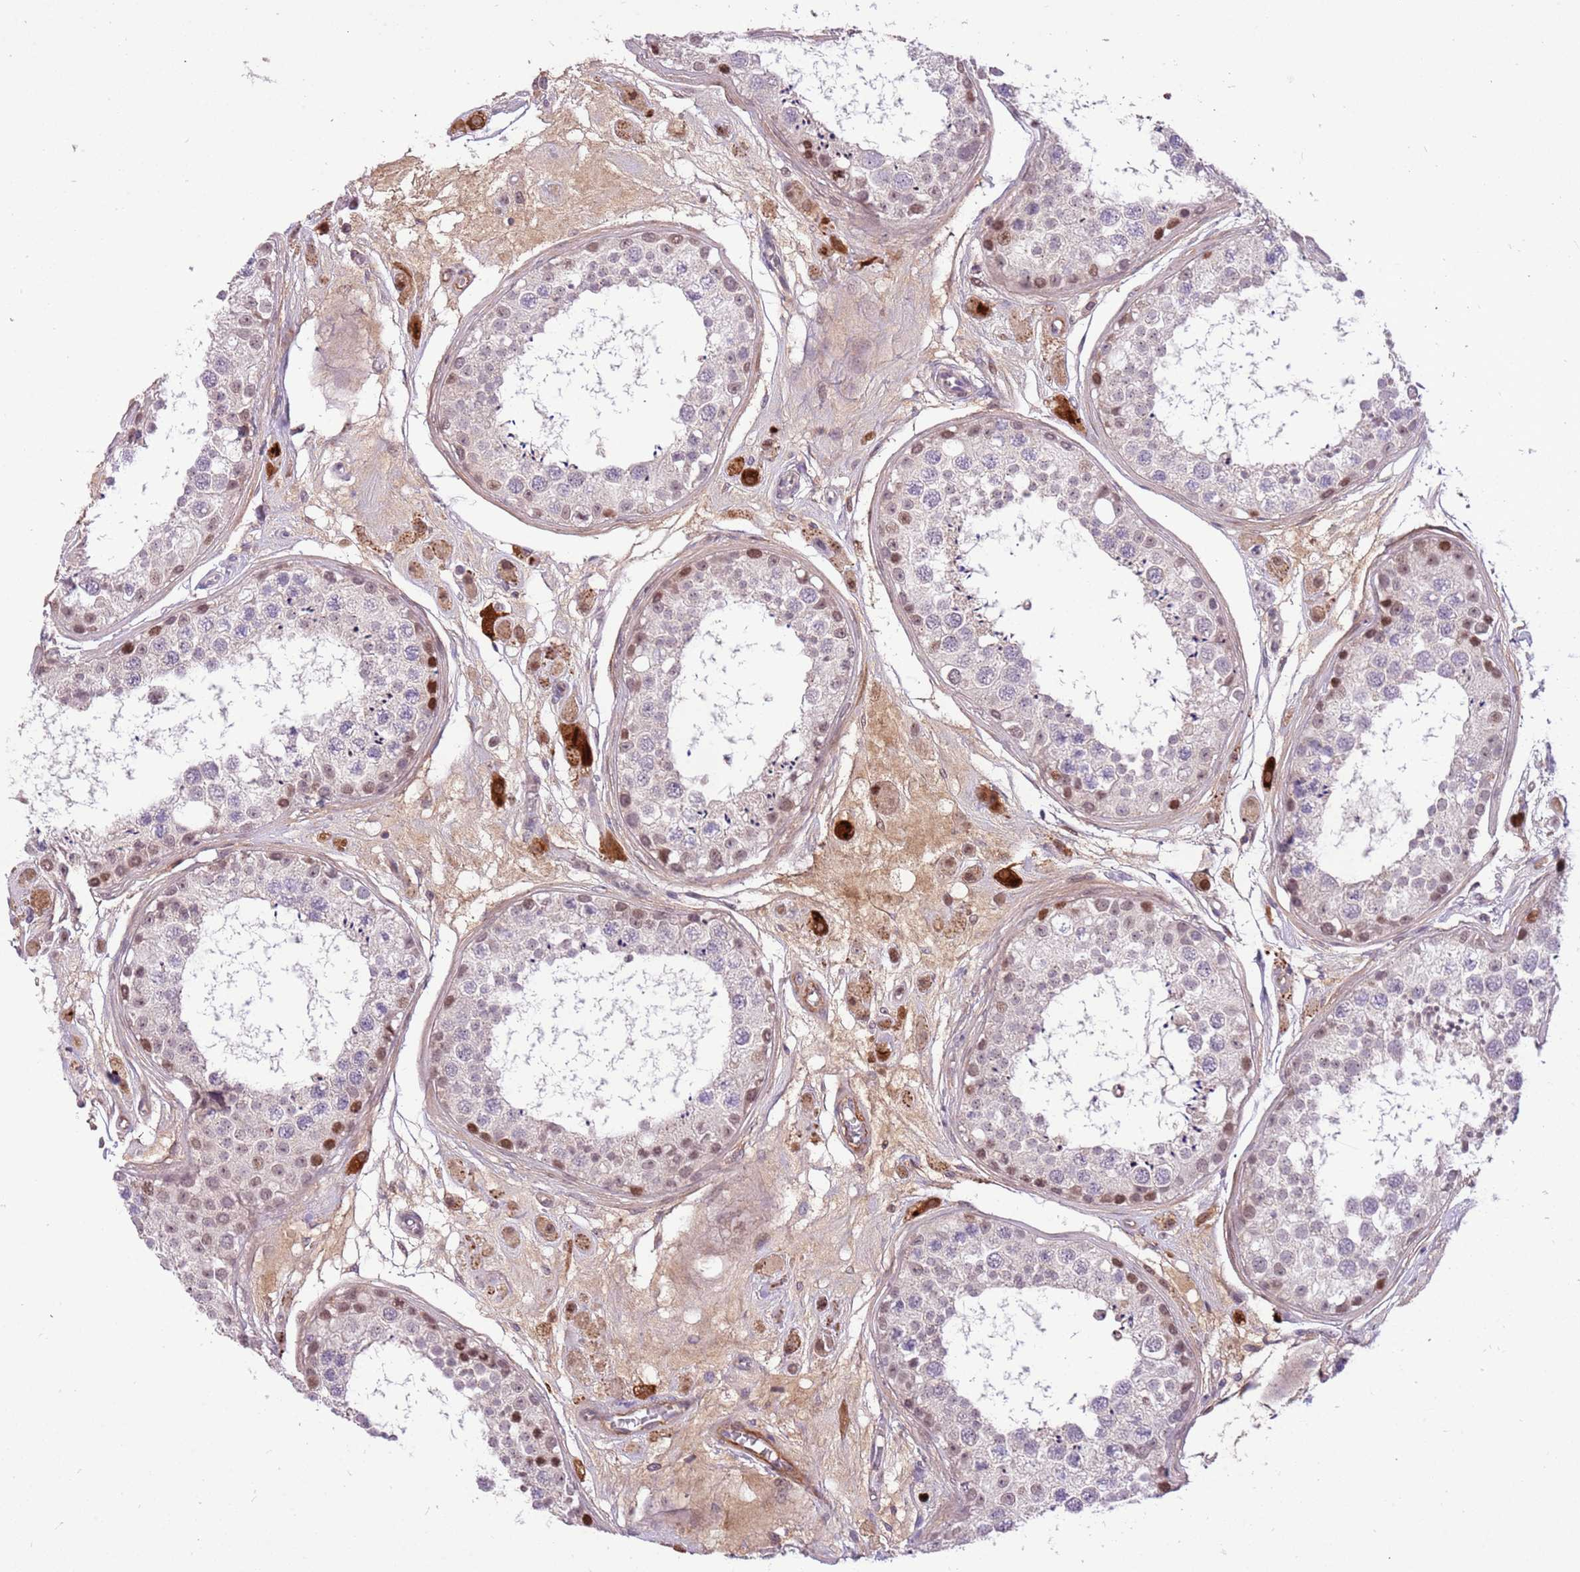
{"staining": {"intensity": "moderate", "quantity": "<25%", "location": "cytoplasmic/membranous,nuclear"}, "tissue": "testis", "cell_type": "Cells in seminiferous ducts", "image_type": "normal", "snomed": [{"axis": "morphology", "description": "Normal tissue, NOS"}, {"axis": "topography", "description": "Testis"}], "caption": "Benign testis displays moderate cytoplasmic/membranous,nuclear expression in approximately <25% of cells in seminiferous ducts The staining was performed using DAB (3,3'-diaminobenzidine), with brown indicating positive protein expression. Nuclei are stained blue with hematoxylin..", "gene": "MAGEF1", "patient": {"sex": "male", "age": 25}}